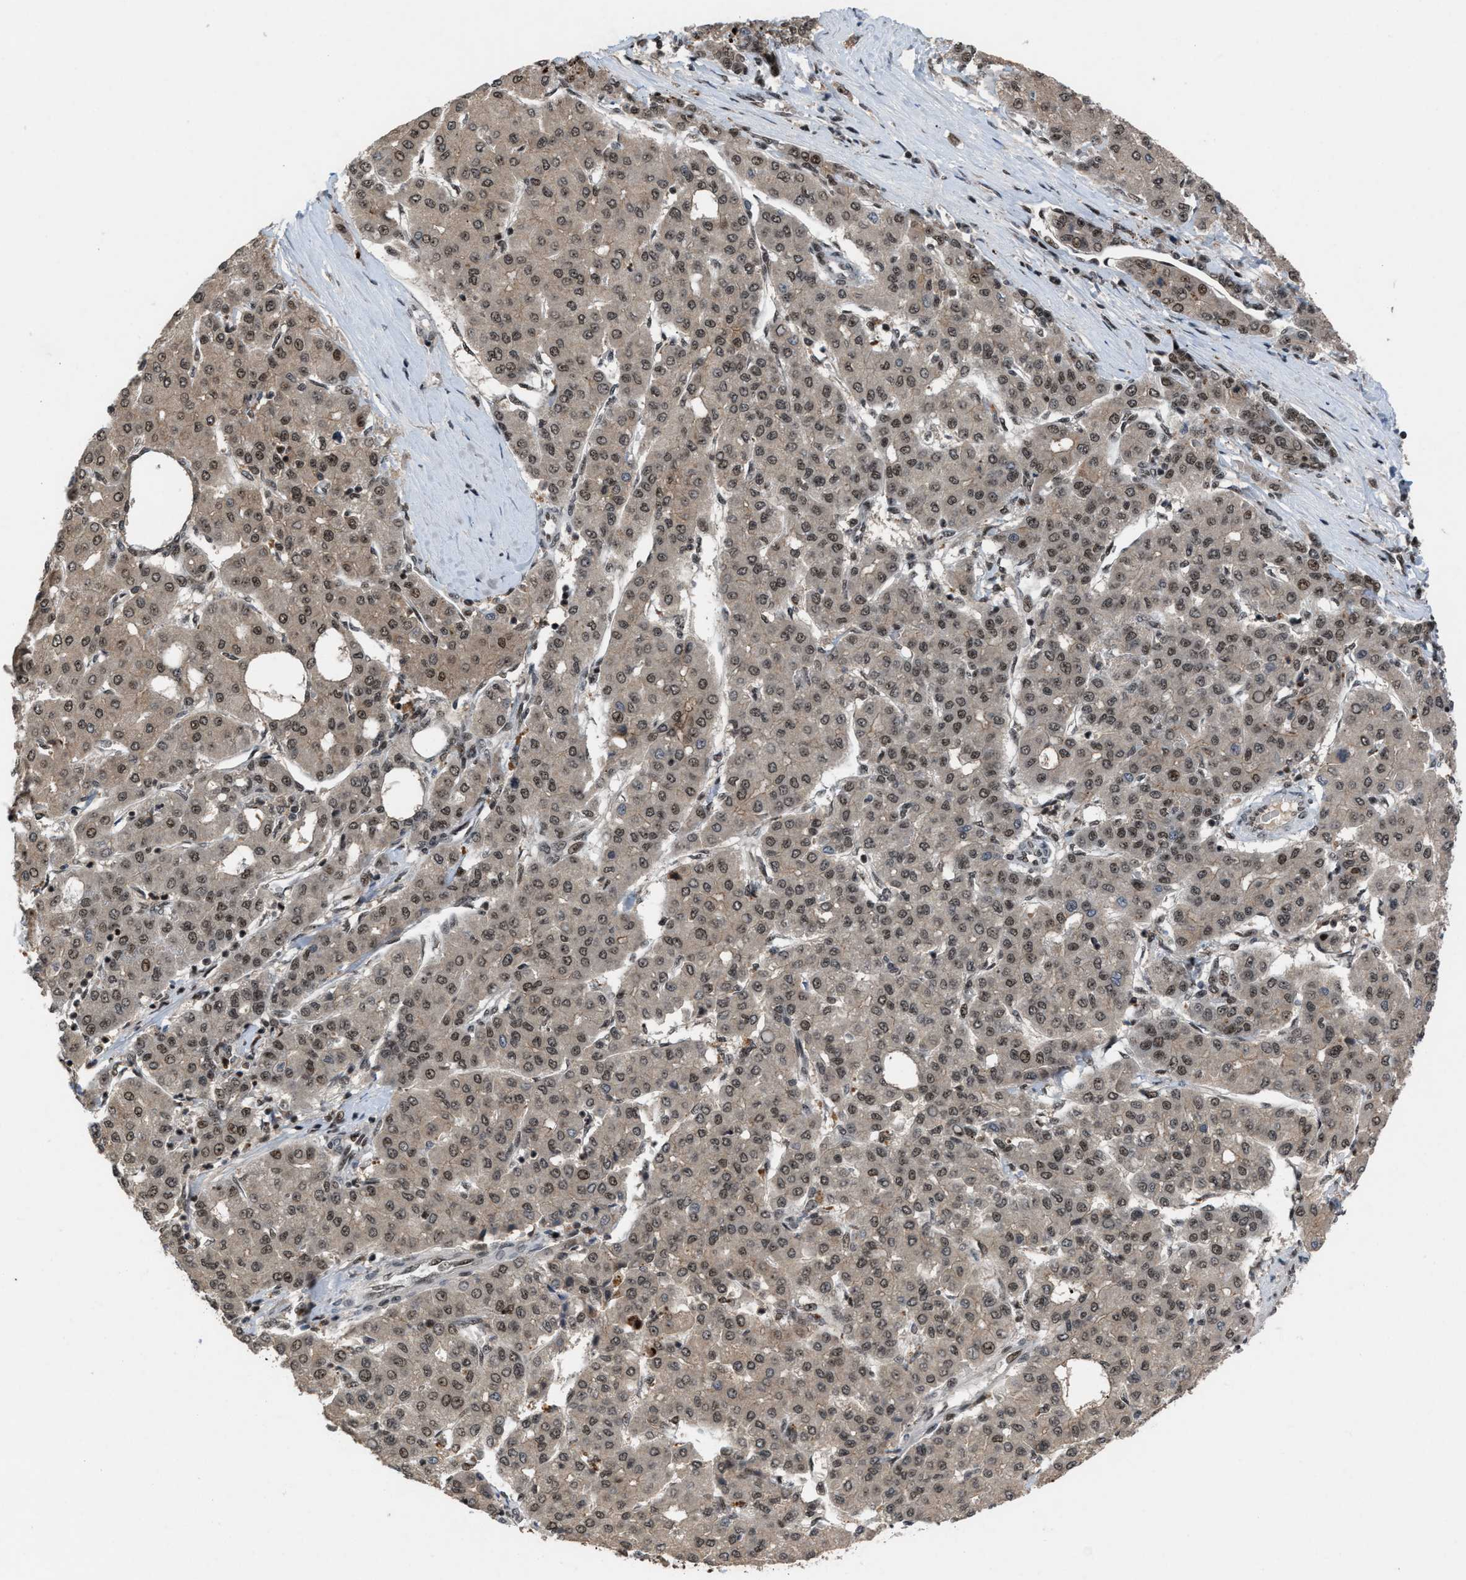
{"staining": {"intensity": "moderate", "quantity": ">75%", "location": "cytoplasmic/membranous,nuclear"}, "tissue": "liver cancer", "cell_type": "Tumor cells", "image_type": "cancer", "snomed": [{"axis": "morphology", "description": "Carcinoma, Hepatocellular, NOS"}, {"axis": "topography", "description": "Liver"}], "caption": "Immunohistochemical staining of liver hepatocellular carcinoma displays medium levels of moderate cytoplasmic/membranous and nuclear protein expression in about >75% of tumor cells.", "gene": "PRPF4", "patient": {"sex": "male", "age": 65}}